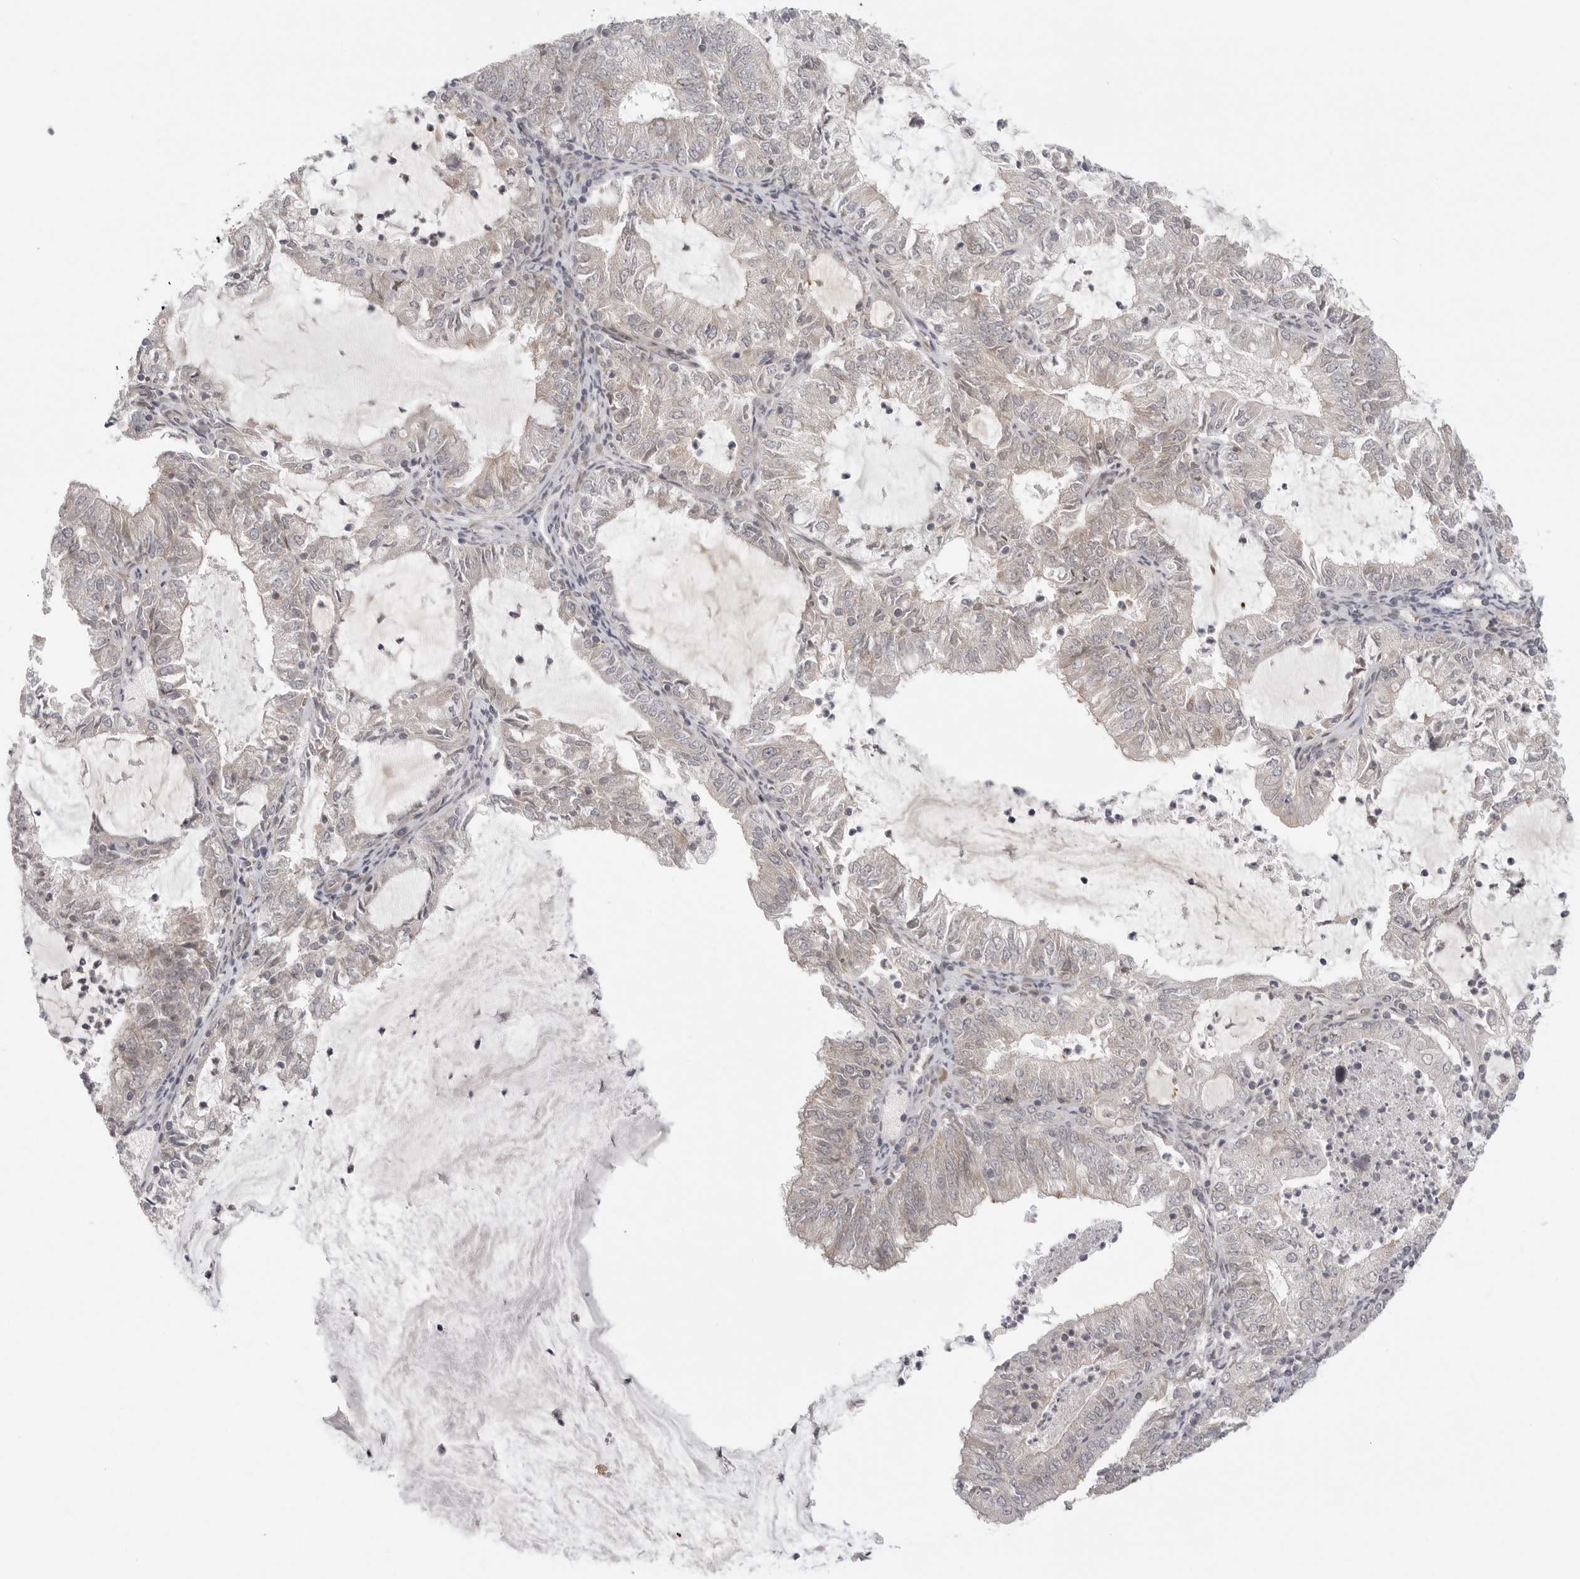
{"staining": {"intensity": "negative", "quantity": "none", "location": "none"}, "tissue": "endometrial cancer", "cell_type": "Tumor cells", "image_type": "cancer", "snomed": [{"axis": "morphology", "description": "Adenocarcinoma, NOS"}, {"axis": "topography", "description": "Endometrium"}], "caption": "Tumor cells show no significant protein positivity in adenocarcinoma (endometrial).", "gene": "CCPG1", "patient": {"sex": "female", "age": 57}}